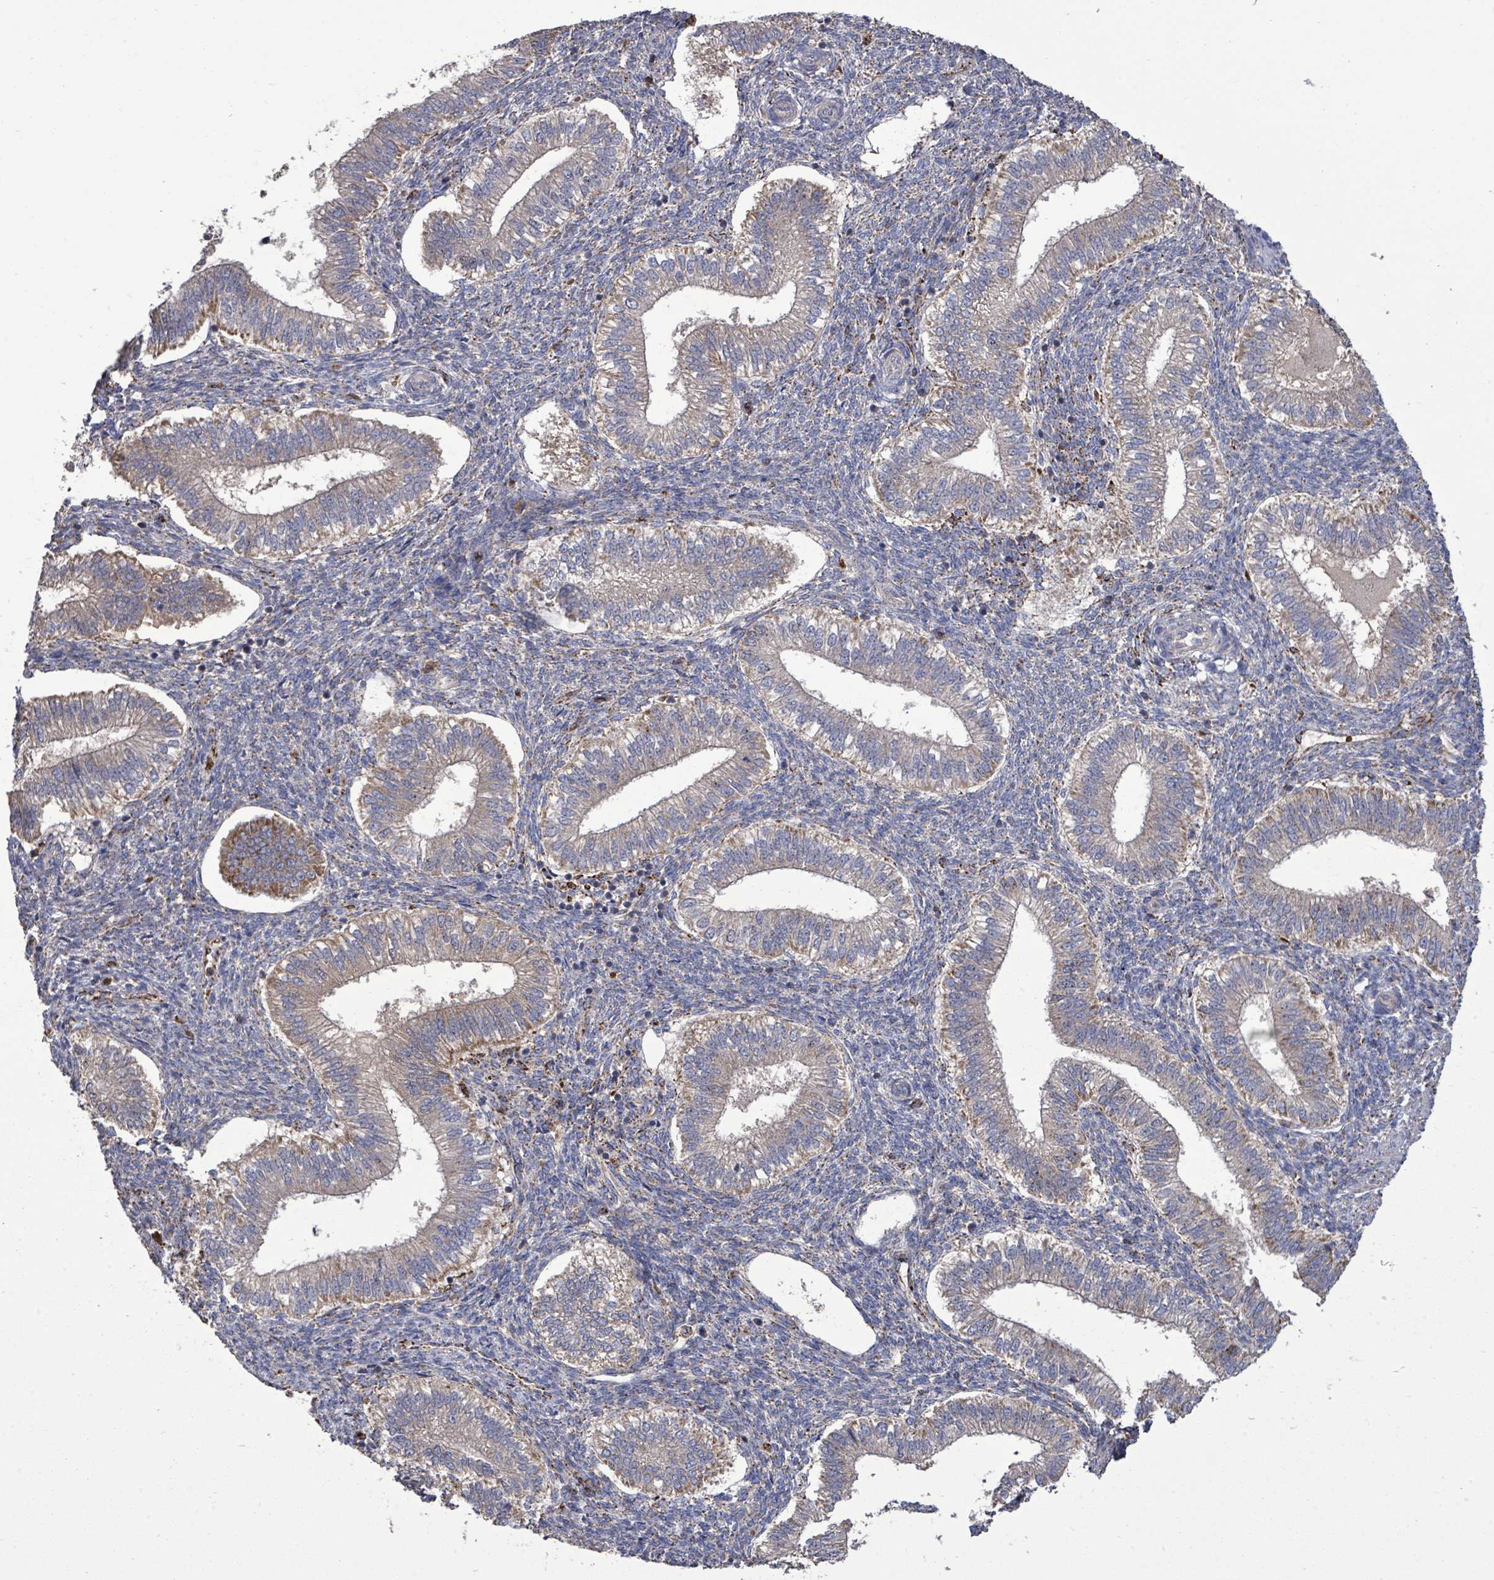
{"staining": {"intensity": "strong", "quantity": "<25%", "location": "cytoplasmic/membranous"}, "tissue": "endometrium", "cell_type": "Cells in endometrial stroma", "image_type": "normal", "snomed": [{"axis": "morphology", "description": "Normal tissue, NOS"}, {"axis": "topography", "description": "Endometrium"}], "caption": "A brown stain highlights strong cytoplasmic/membranous positivity of a protein in cells in endometrial stroma of normal human endometrium. The protein is stained brown, and the nuclei are stained in blue (DAB (3,3'-diaminobenzidine) IHC with brightfield microscopy, high magnification).", "gene": "MTMR12", "patient": {"sex": "female", "age": 25}}